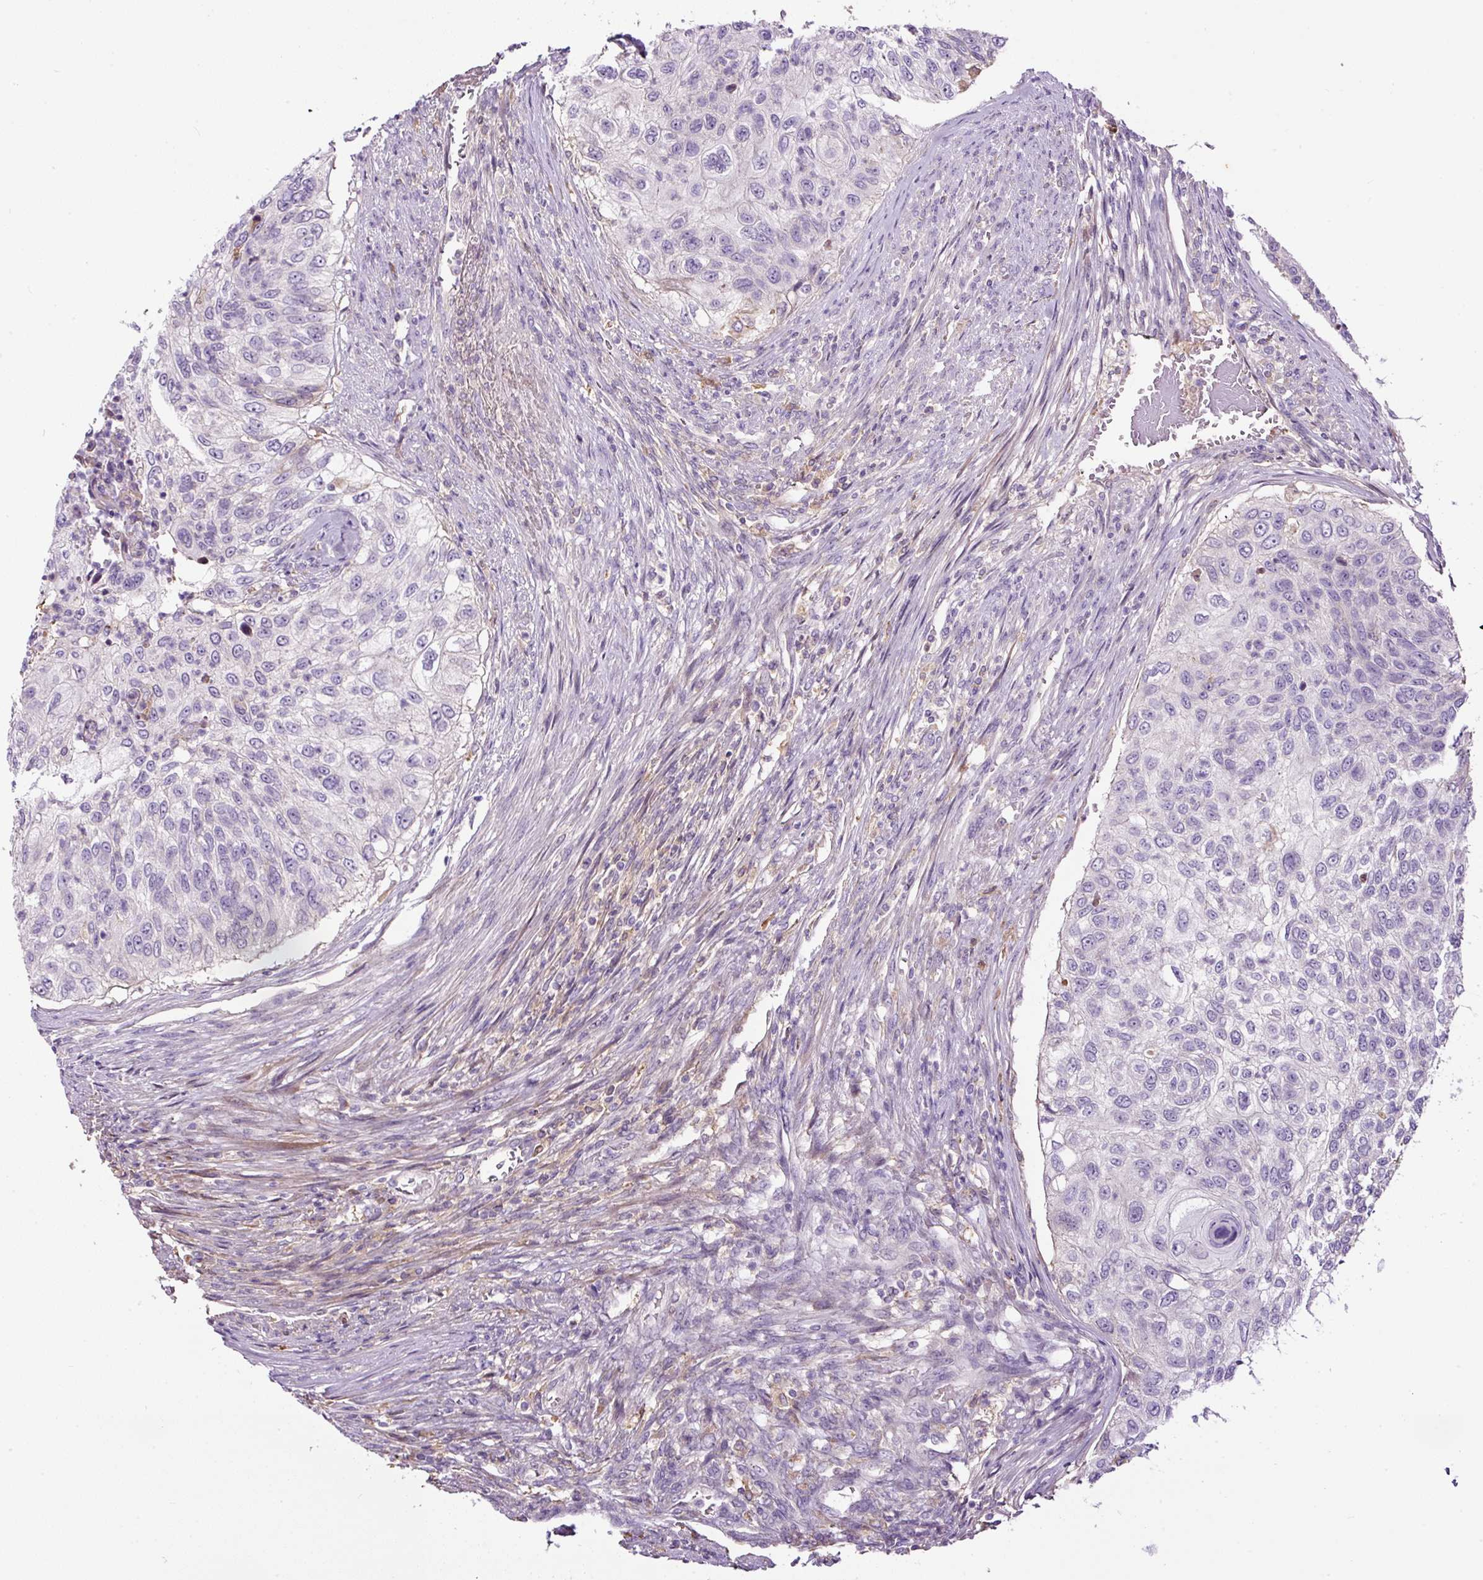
{"staining": {"intensity": "negative", "quantity": "none", "location": "none"}, "tissue": "urothelial cancer", "cell_type": "Tumor cells", "image_type": "cancer", "snomed": [{"axis": "morphology", "description": "Urothelial carcinoma, High grade"}, {"axis": "topography", "description": "Urinary bladder"}], "caption": "Immunohistochemistry (IHC) of urothelial cancer exhibits no positivity in tumor cells. (IHC, brightfield microscopy, high magnification).", "gene": "LRRC24", "patient": {"sex": "female", "age": 60}}